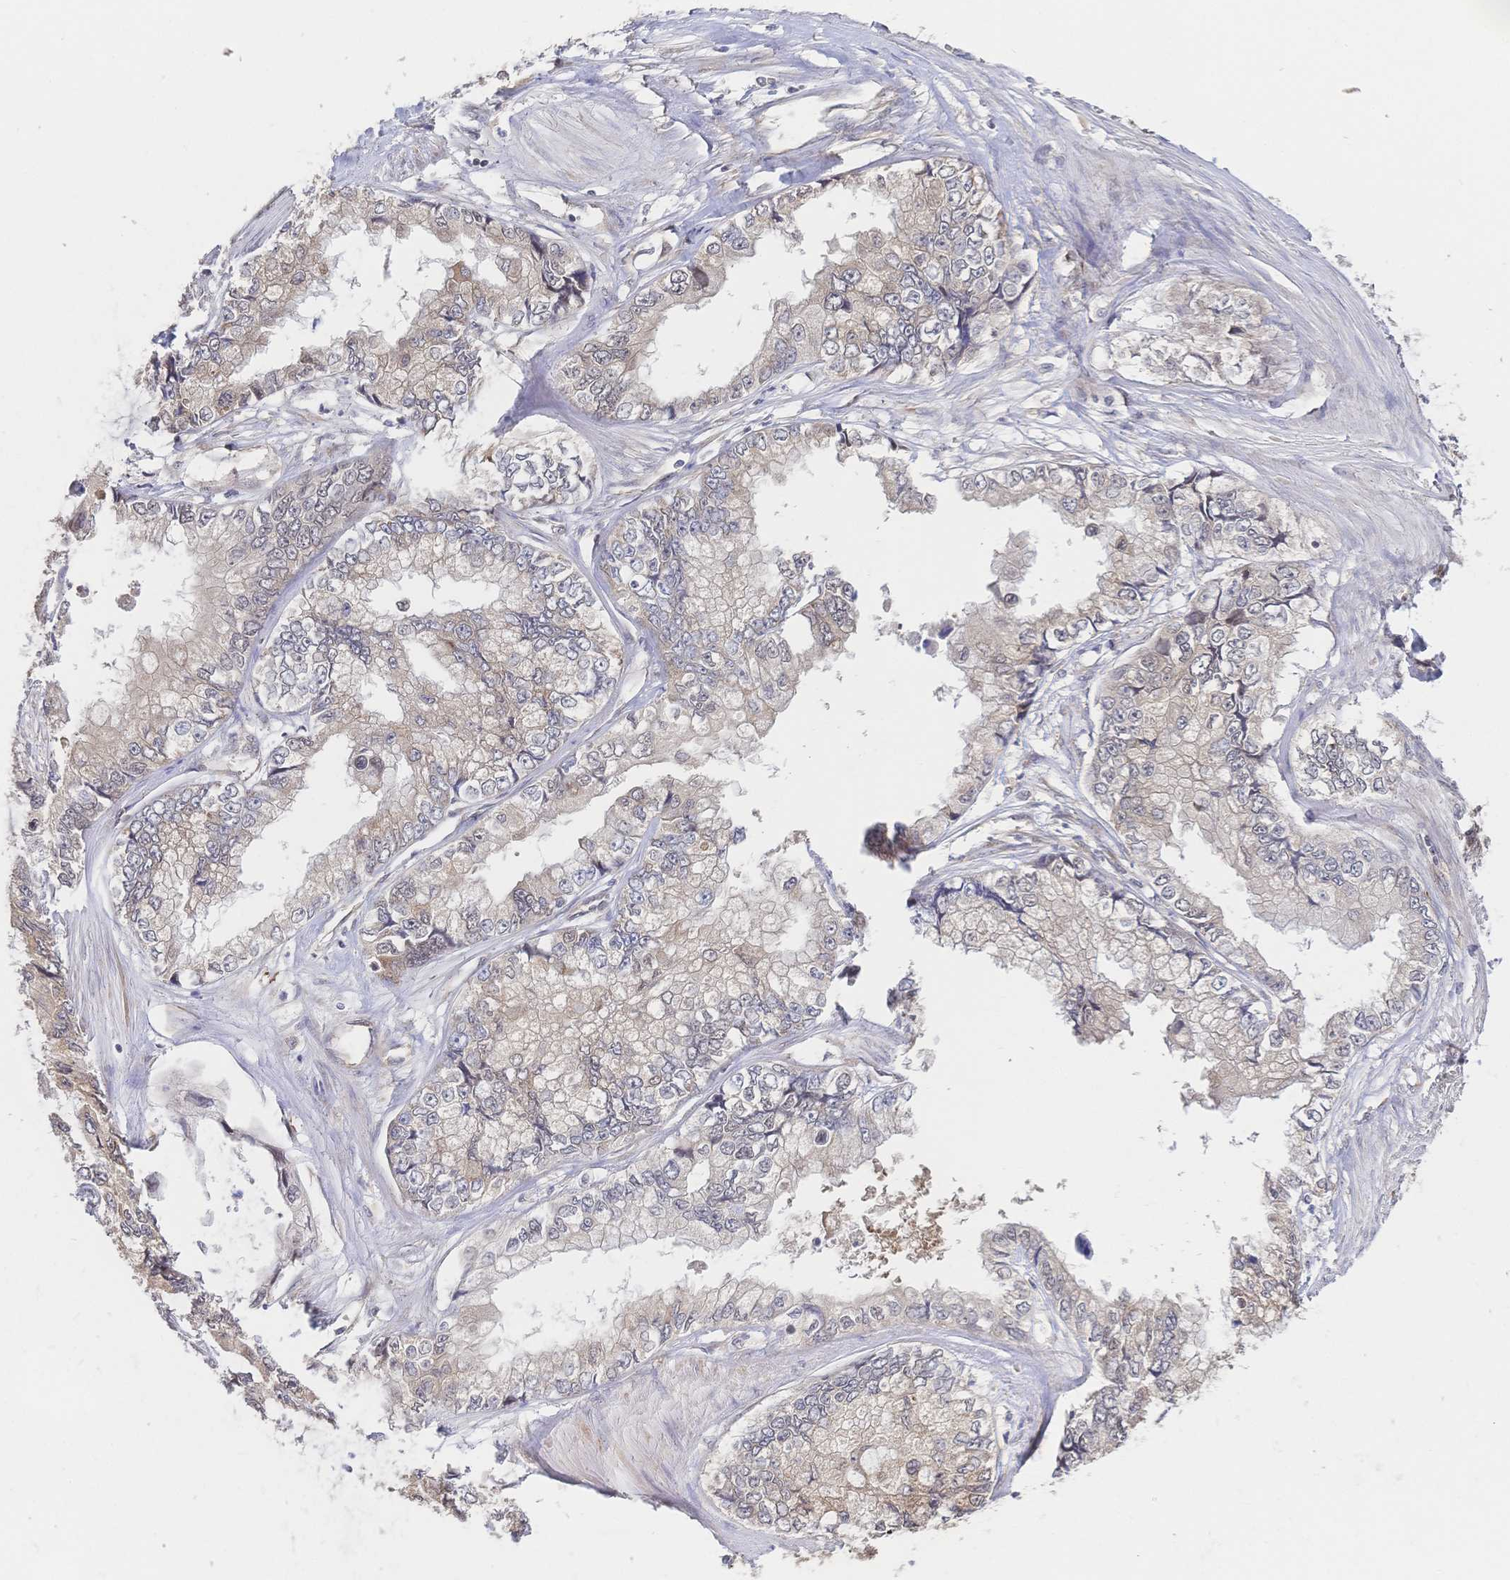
{"staining": {"intensity": "negative", "quantity": "none", "location": "none"}, "tissue": "stomach cancer", "cell_type": "Tumor cells", "image_type": "cancer", "snomed": [{"axis": "morphology", "description": "Adenocarcinoma, NOS"}, {"axis": "topography", "description": "Pancreas"}, {"axis": "topography", "description": "Stomach, upper"}, {"axis": "topography", "description": "Stomach"}], "caption": "Tumor cells show no significant protein staining in stomach cancer (adenocarcinoma).", "gene": "LMO4", "patient": {"sex": "male", "age": 77}}